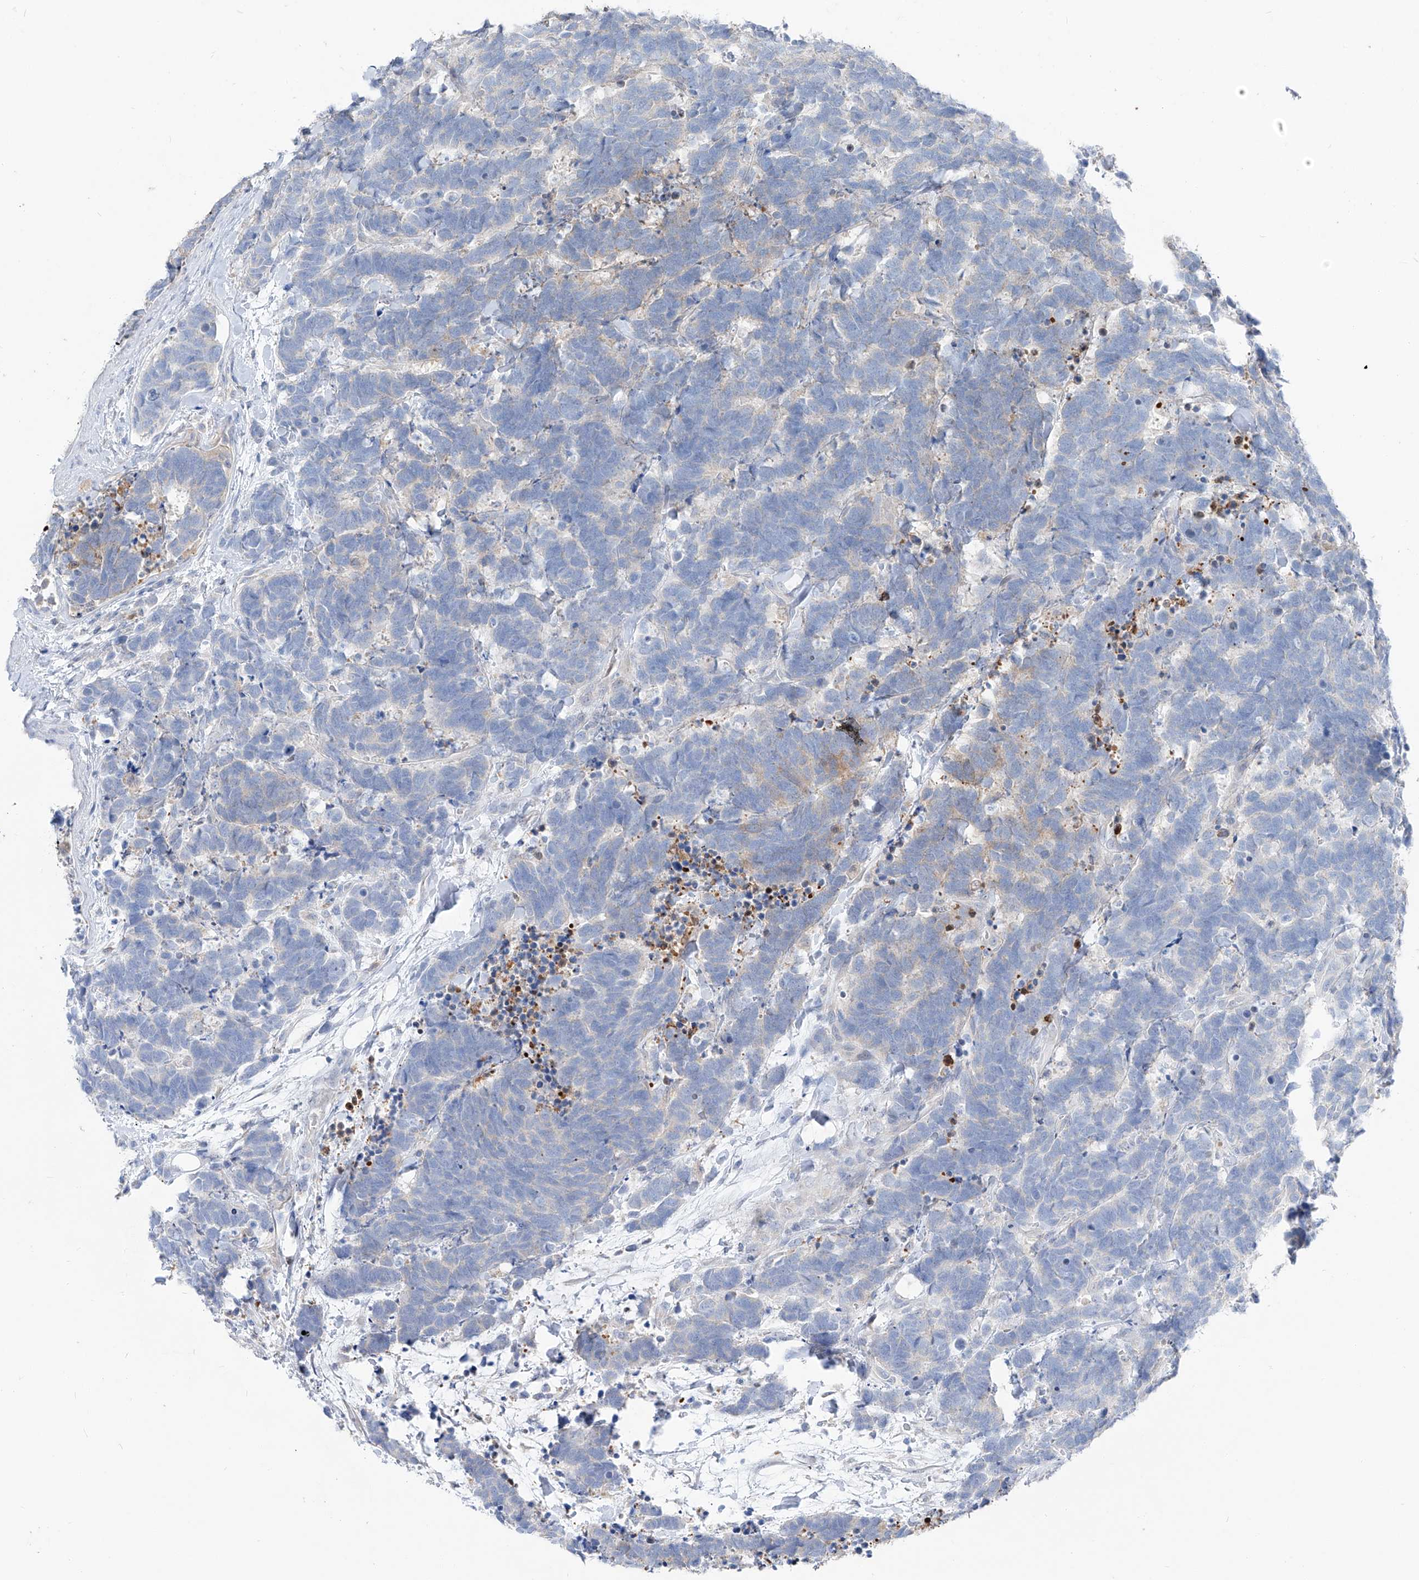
{"staining": {"intensity": "weak", "quantity": "<25%", "location": "cytoplasmic/membranous"}, "tissue": "carcinoid", "cell_type": "Tumor cells", "image_type": "cancer", "snomed": [{"axis": "morphology", "description": "Carcinoma, NOS"}, {"axis": "morphology", "description": "Carcinoid, malignant, NOS"}, {"axis": "topography", "description": "Urinary bladder"}], "caption": "Image shows no protein staining in tumor cells of carcinoid tissue.", "gene": "UFL1", "patient": {"sex": "male", "age": 57}}